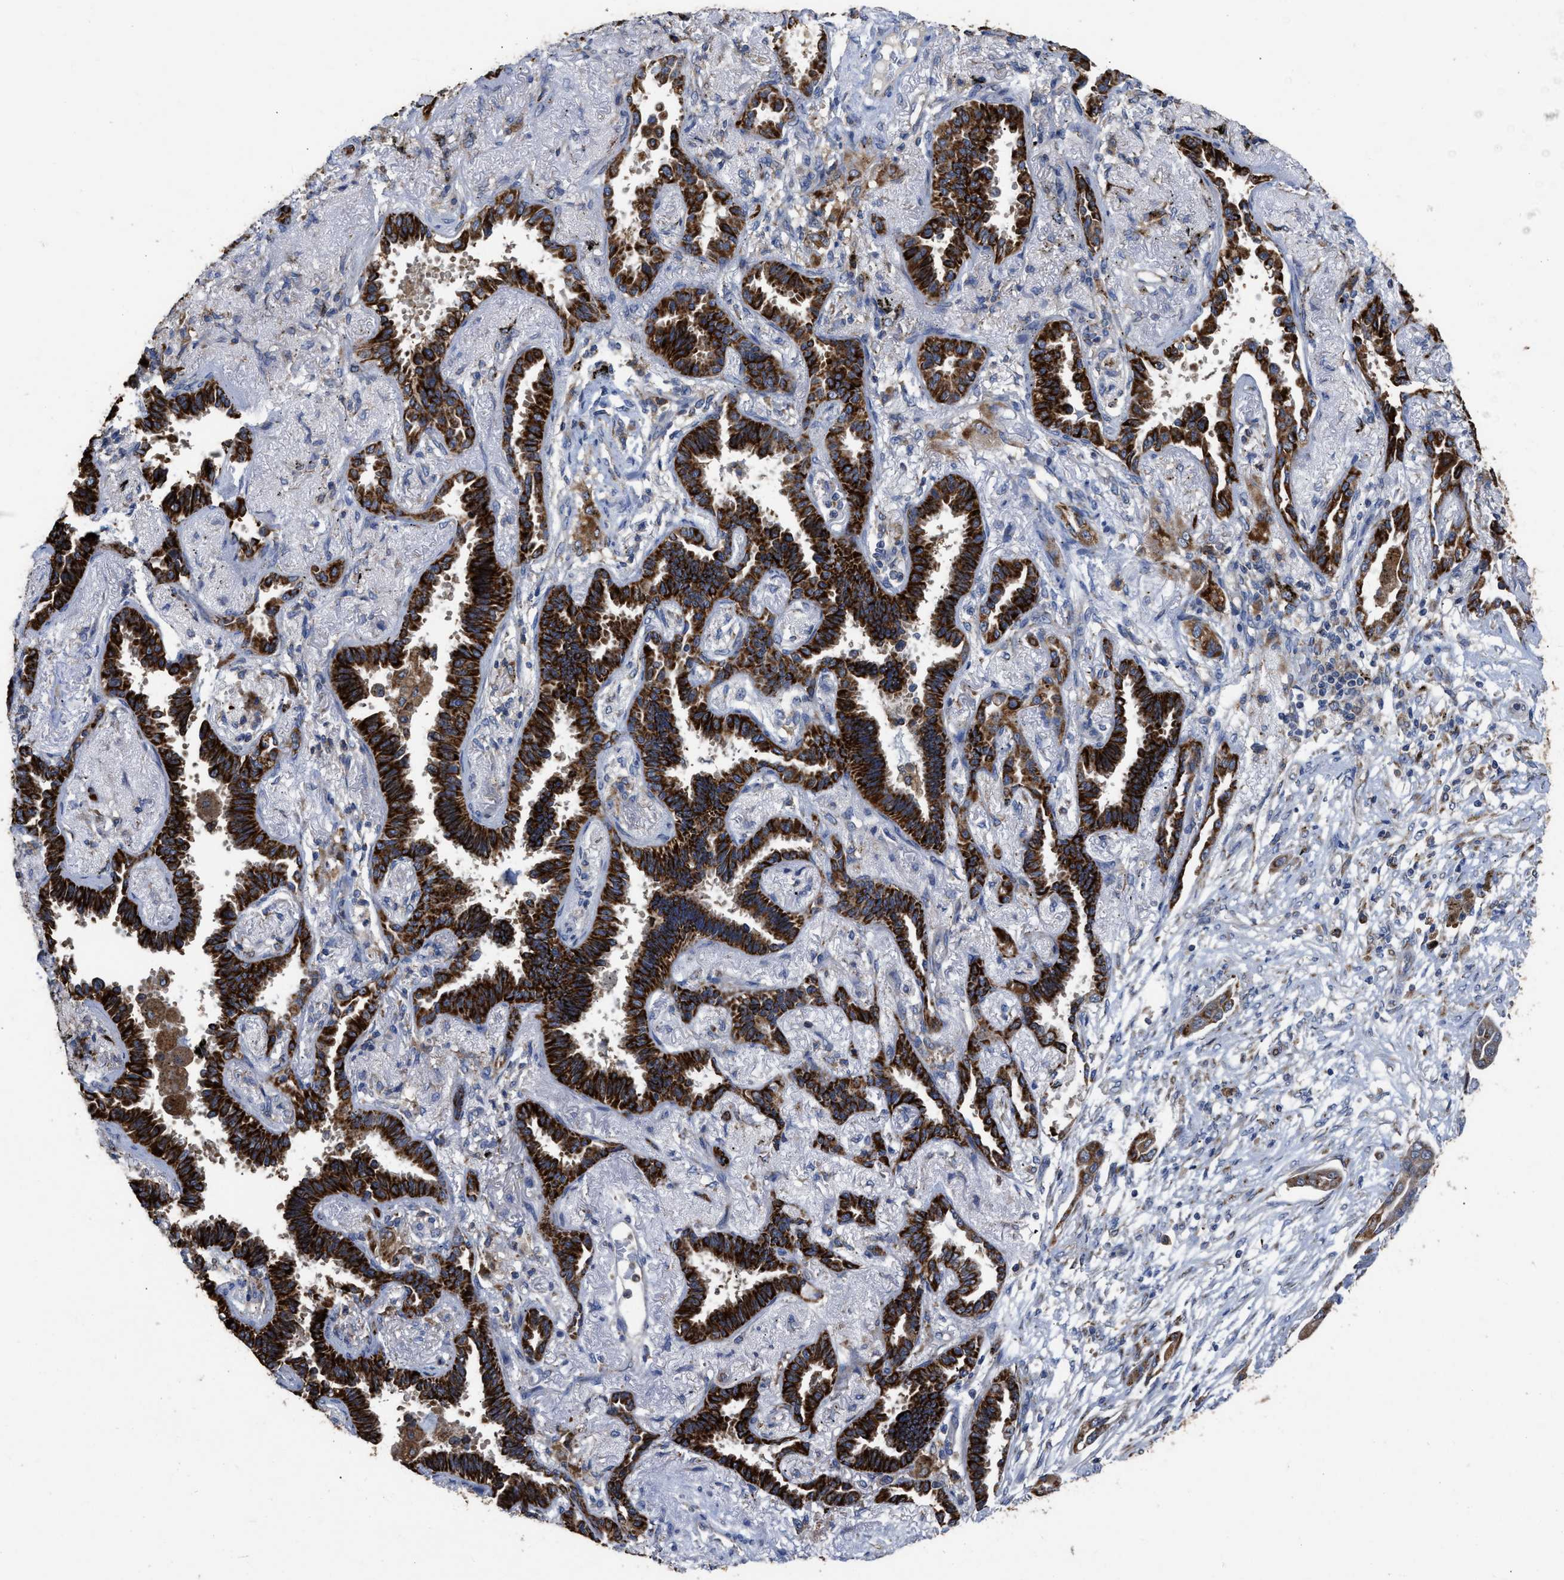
{"staining": {"intensity": "strong", "quantity": ">75%", "location": "cytoplasmic/membranous"}, "tissue": "lung cancer", "cell_type": "Tumor cells", "image_type": "cancer", "snomed": [{"axis": "morphology", "description": "Adenocarcinoma, NOS"}, {"axis": "topography", "description": "Lung"}], "caption": "Immunohistochemical staining of human adenocarcinoma (lung) exhibits high levels of strong cytoplasmic/membranous protein positivity in about >75% of tumor cells.", "gene": "AK2", "patient": {"sex": "male", "age": 59}}